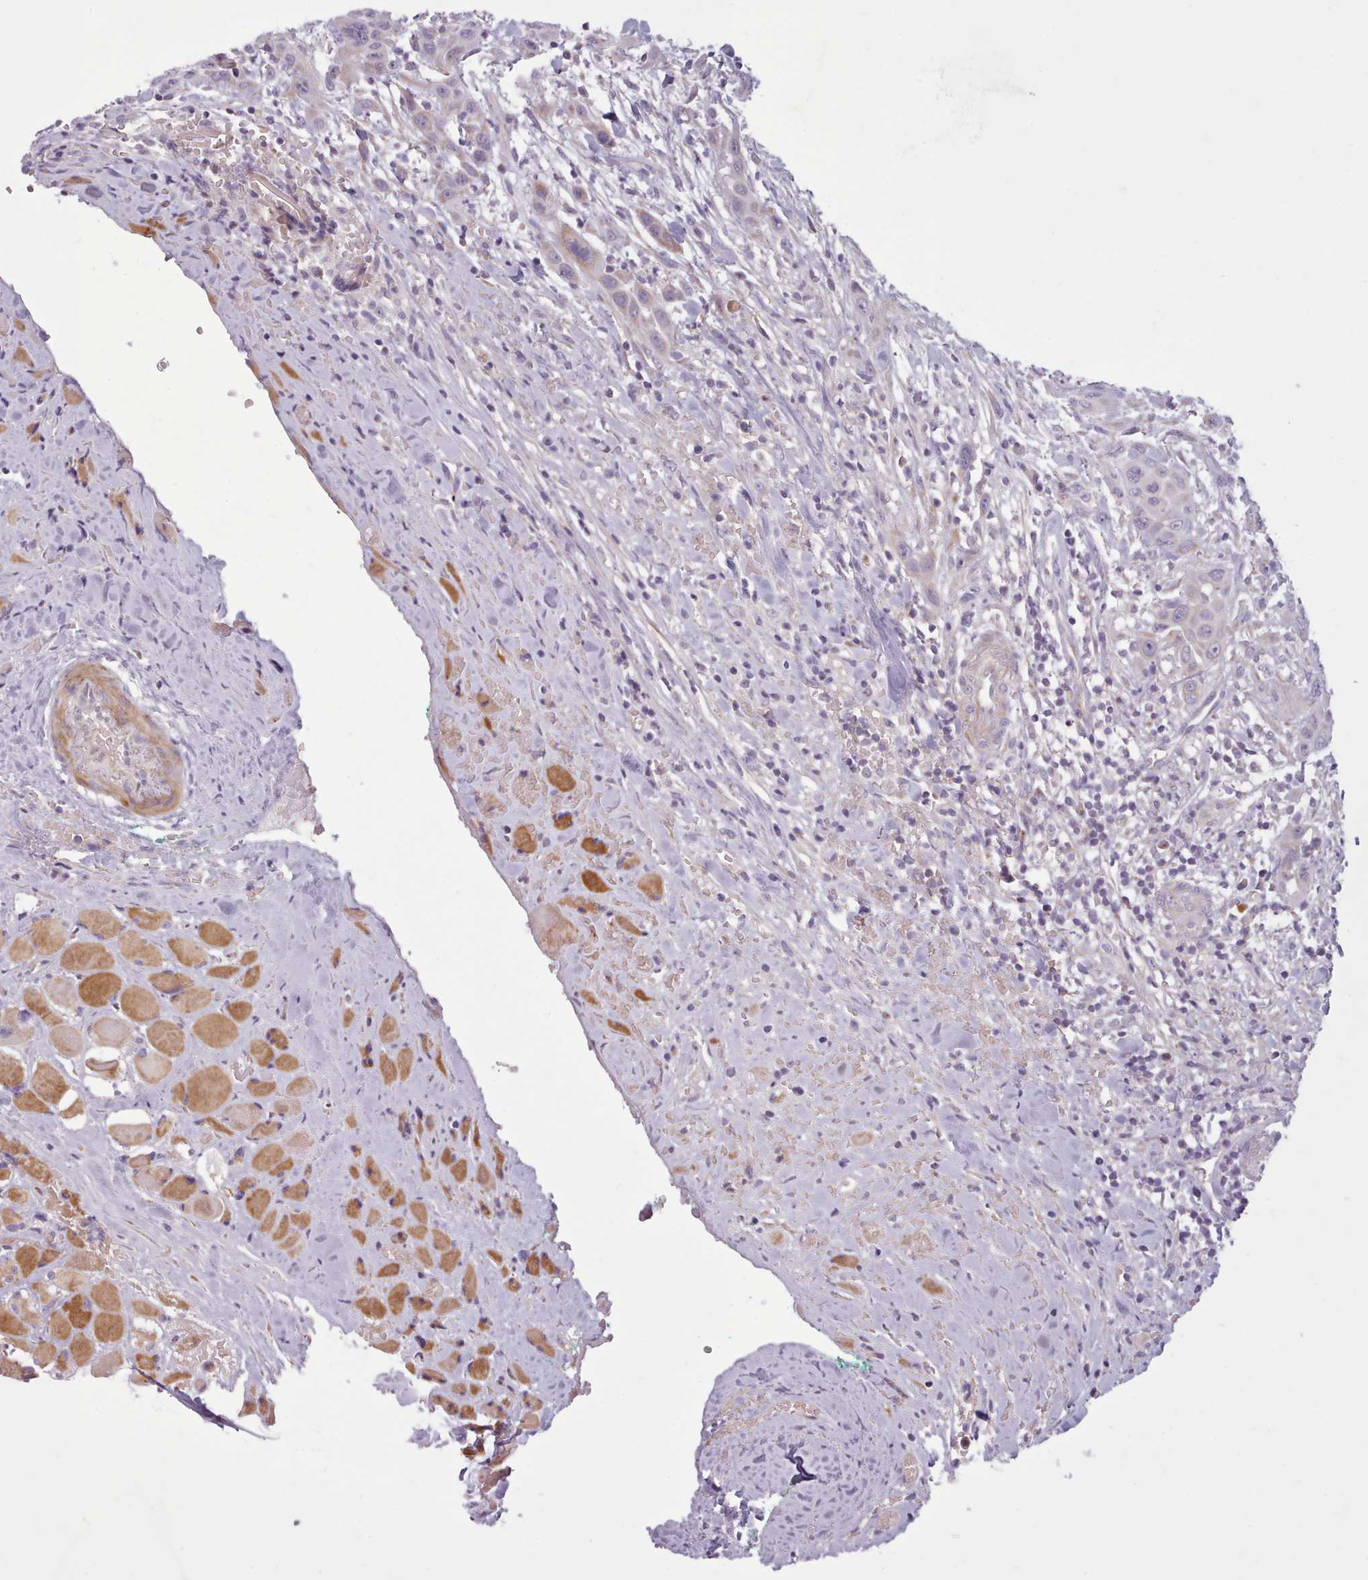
{"staining": {"intensity": "negative", "quantity": "none", "location": "none"}, "tissue": "head and neck cancer", "cell_type": "Tumor cells", "image_type": "cancer", "snomed": [{"axis": "morphology", "description": "Squamous cell carcinoma, NOS"}, {"axis": "topography", "description": "Head-Neck"}], "caption": "Immunohistochemistry of squamous cell carcinoma (head and neck) demonstrates no staining in tumor cells.", "gene": "AVL9", "patient": {"sex": "male", "age": 81}}